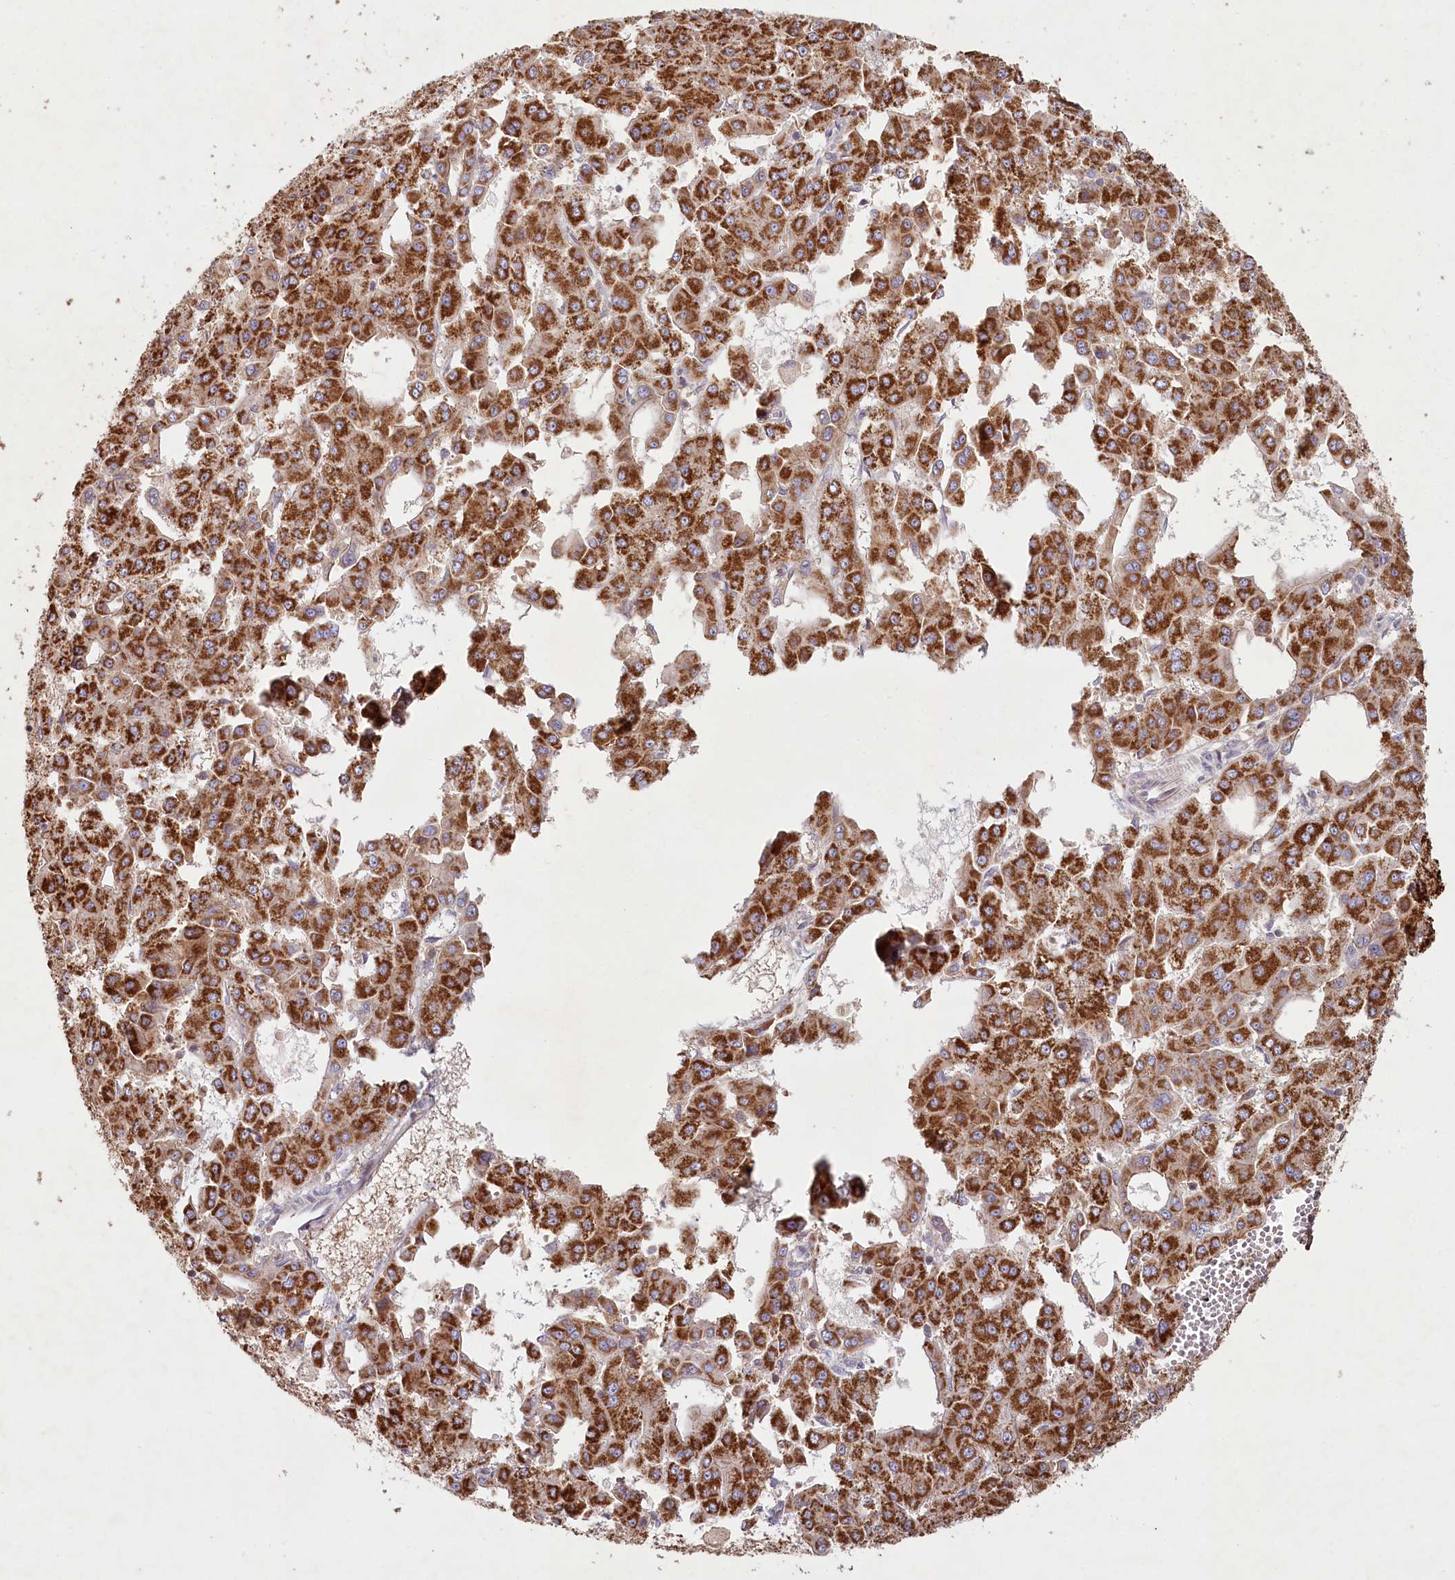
{"staining": {"intensity": "strong", "quantity": ">75%", "location": "cytoplasmic/membranous"}, "tissue": "liver cancer", "cell_type": "Tumor cells", "image_type": "cancer", "snomed": [{"axis": "morphology", "description": "Carcinoma, Hepatocellular, NOS"}, {"axis": "topography", "description": "Liver"}], "caption": "Hepatocellular carcinoma (liver) tissue shows strong cytoplasmic/membranous expression in approximately >75% of tumor cells", "gene": "HAL", "patient": {"sex": "male", "age": 47}}